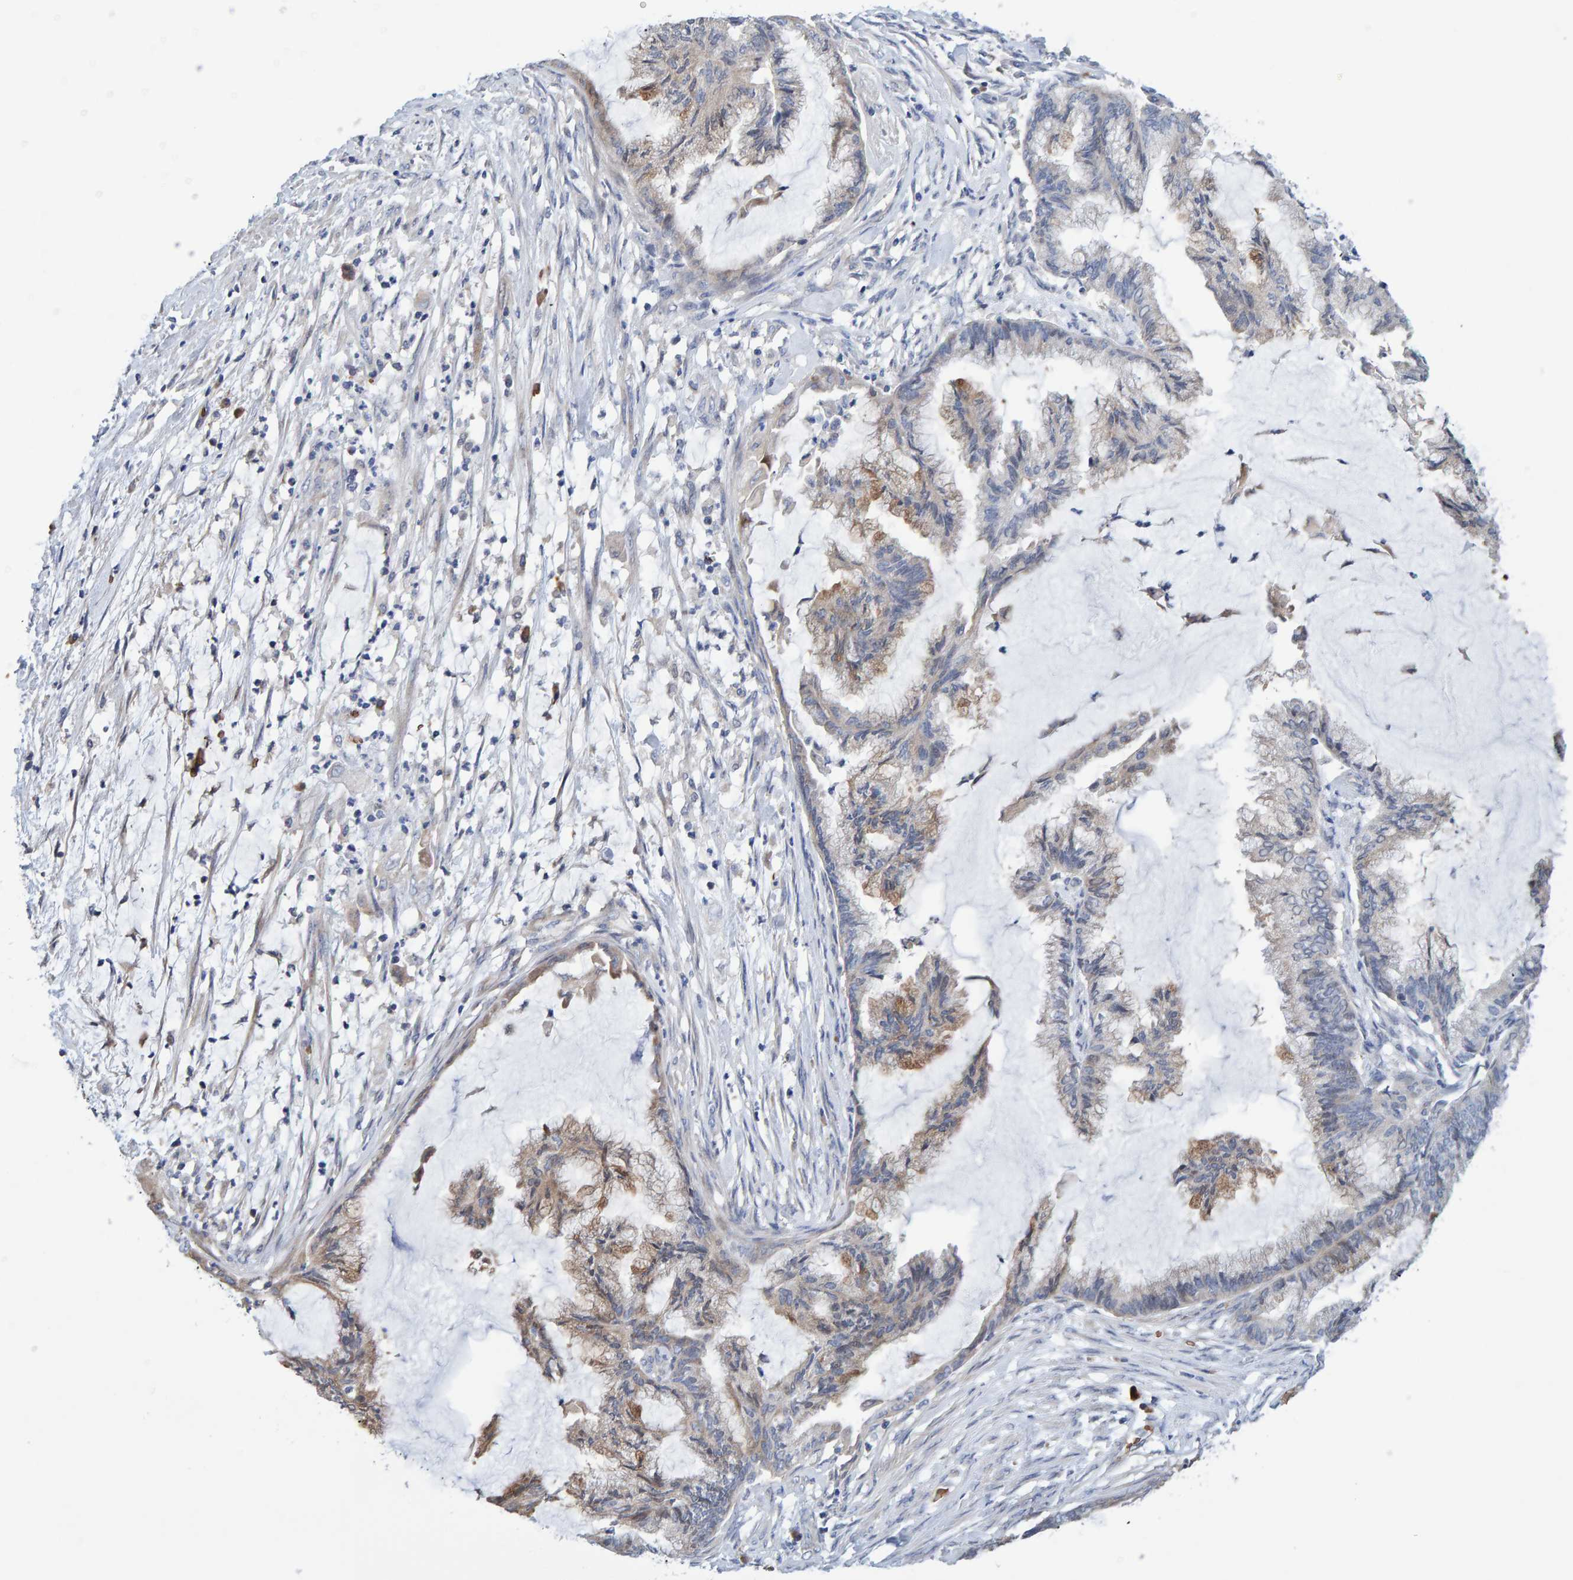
{"staining": {"intensity": "weak", "quantity": ">75%", "location": "cytoplasmic/membranous"}, "tissue": "endometrial cancer", "cell_type": "Tumor cells", "image_type": "cancer", "snomed": [{"axis": "morphology", "description": "Adenocarcinoma, NOS"}, {"axis": "topography", "description": "Endometrium"}], "caption": "Immunohistochemistry (IHC) of human endometrial cancer exhibits low levels of weak cytoplasmic/membranous expression in about >75% of tumor cells. (Brightfield microscopy of DAB IHC at high magnification).", "gene": "VPS9D1", "patient": {"sex": "female", "age": 86}}